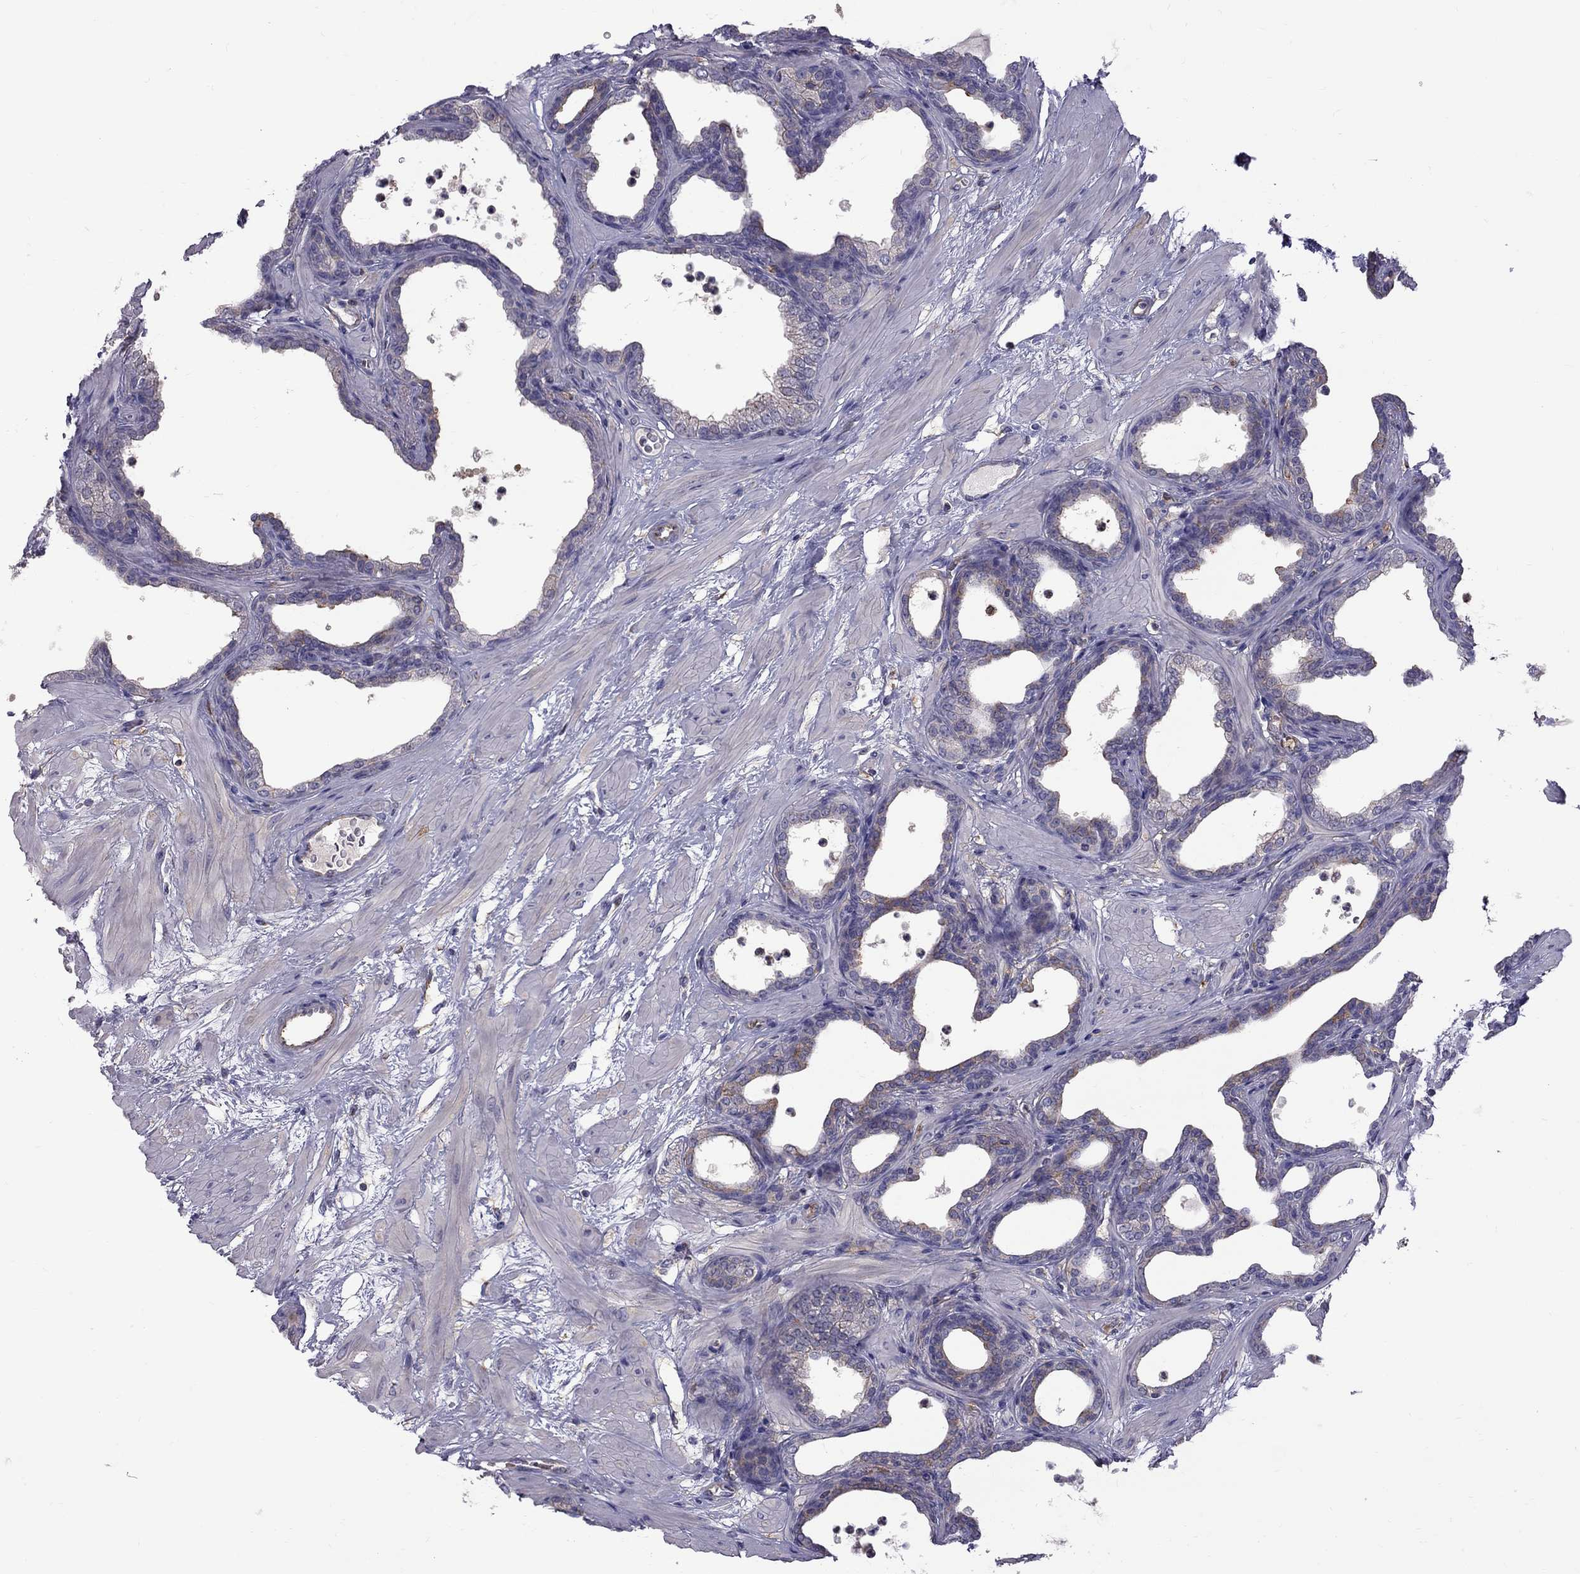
{"staining": {"intensity": "moderate", "quantity": "<25%", "location": "cytoplasmic/membranous"}, "tissue": "prostate", "cell_type": "Glandular cells", "image_type": "normal", "snomed": [{"axis": "morphology", "description": "Normal tissue, NOS"}, {"axis": "topography", "description": "Prostate"}], "caption": "A low amount of moderate cytoplasmic/membranous expression is identified in approximately <25% of glandular cells in unremarkable prostate. (DAB IHC, brown staining for protein, blue staining for nuclei).", "gene": "EIF4E3", "patient": {"sex": "male", "age": 37}}